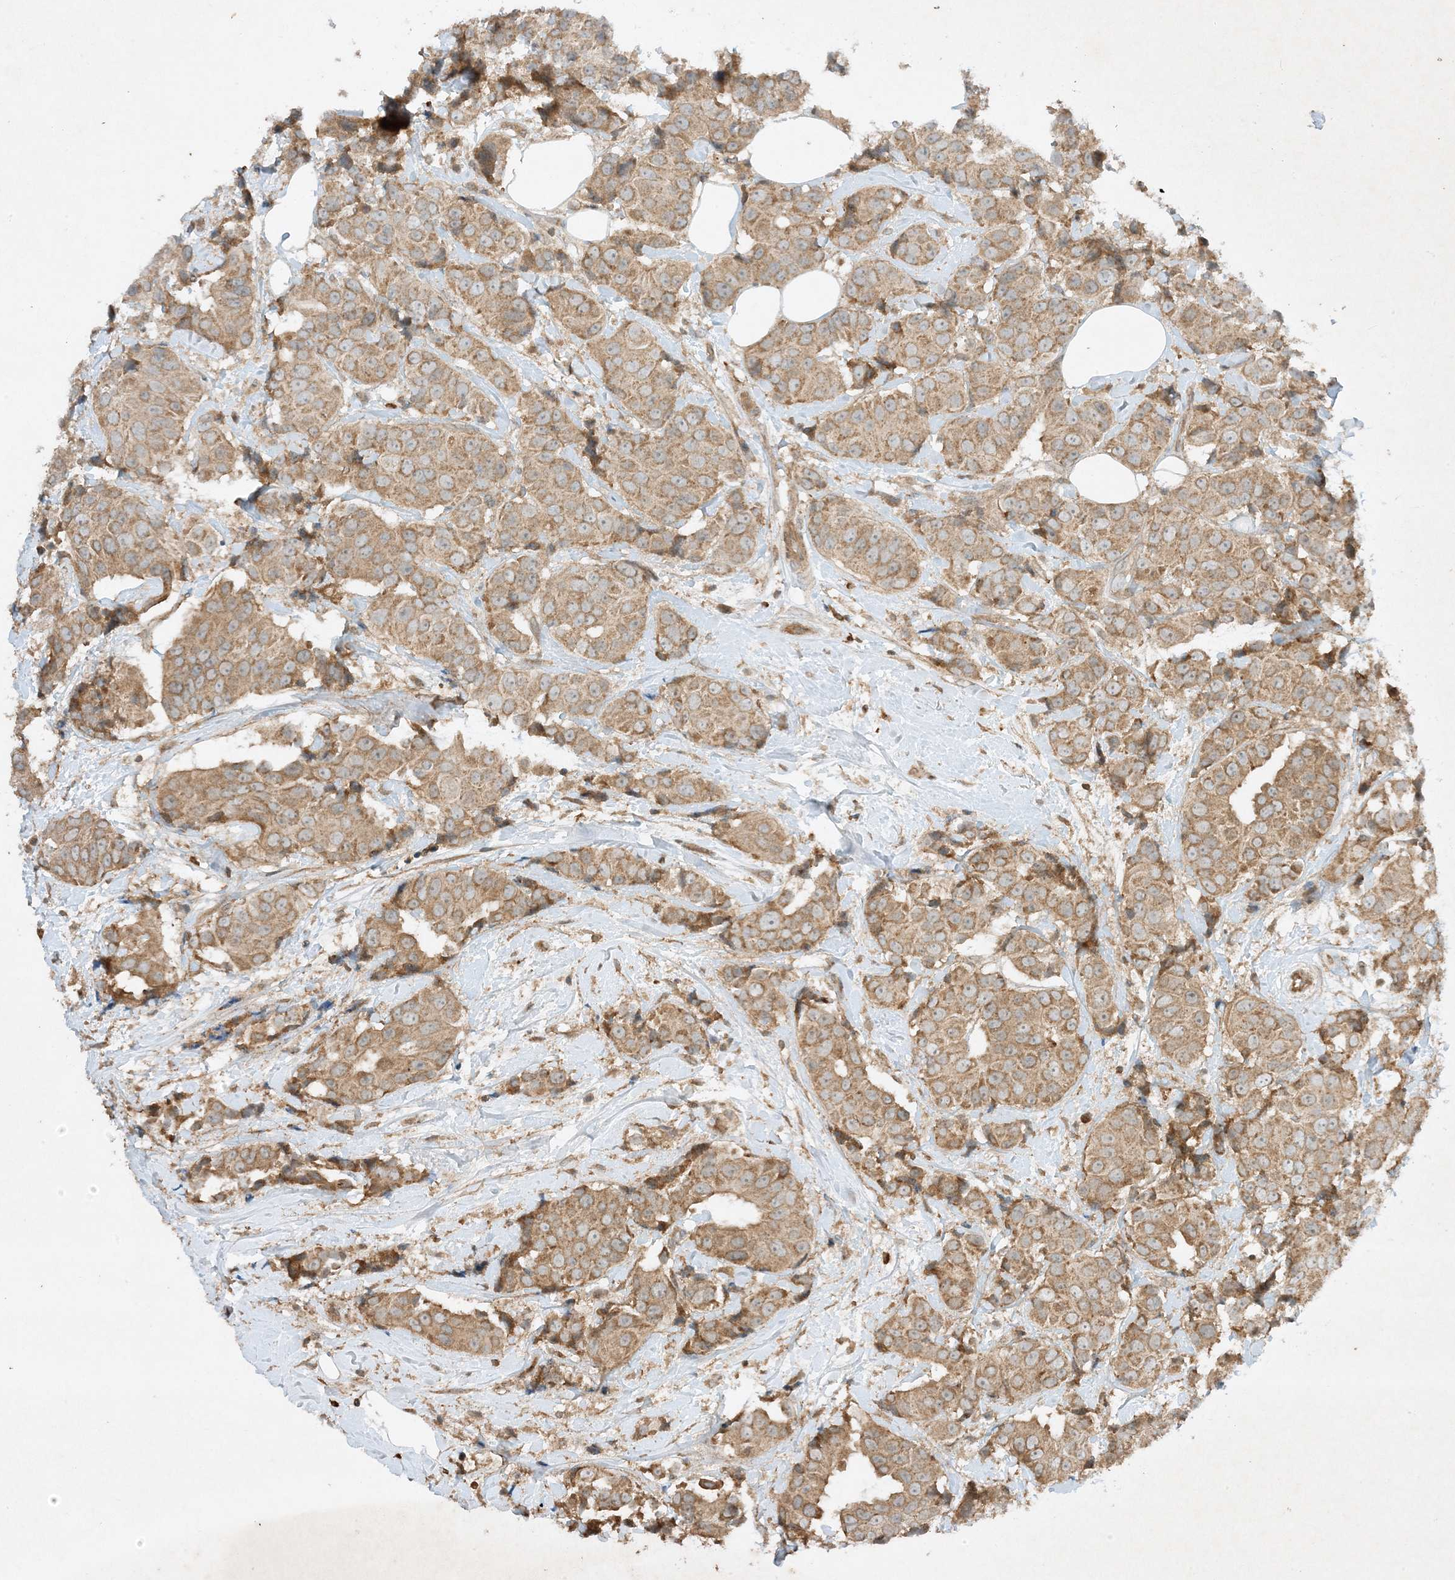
{"staining": {"intensity": "moderate", "quantity": ">75%", "location": "cytoplasmic/membranous"}, "tissue": "breast cancer", "cell_type": "Tumor cells", "image_type": "cancer", "snomed": [{"axis": "morphology", "description": "Normal tissue, NOS"}, {"axis": "morphology", "description": "Duct carcinoma"}, {"axis": "topography", "description": "Breast"}], "caption": "Immunohistochemistry (DAB) staining of breast cancer displays moderate cytoplasmic/membranous protein positivity in approximately >75% of tumor cells.", "gene": "XRN1", "patient": {"sex": "female", "age": 39}}